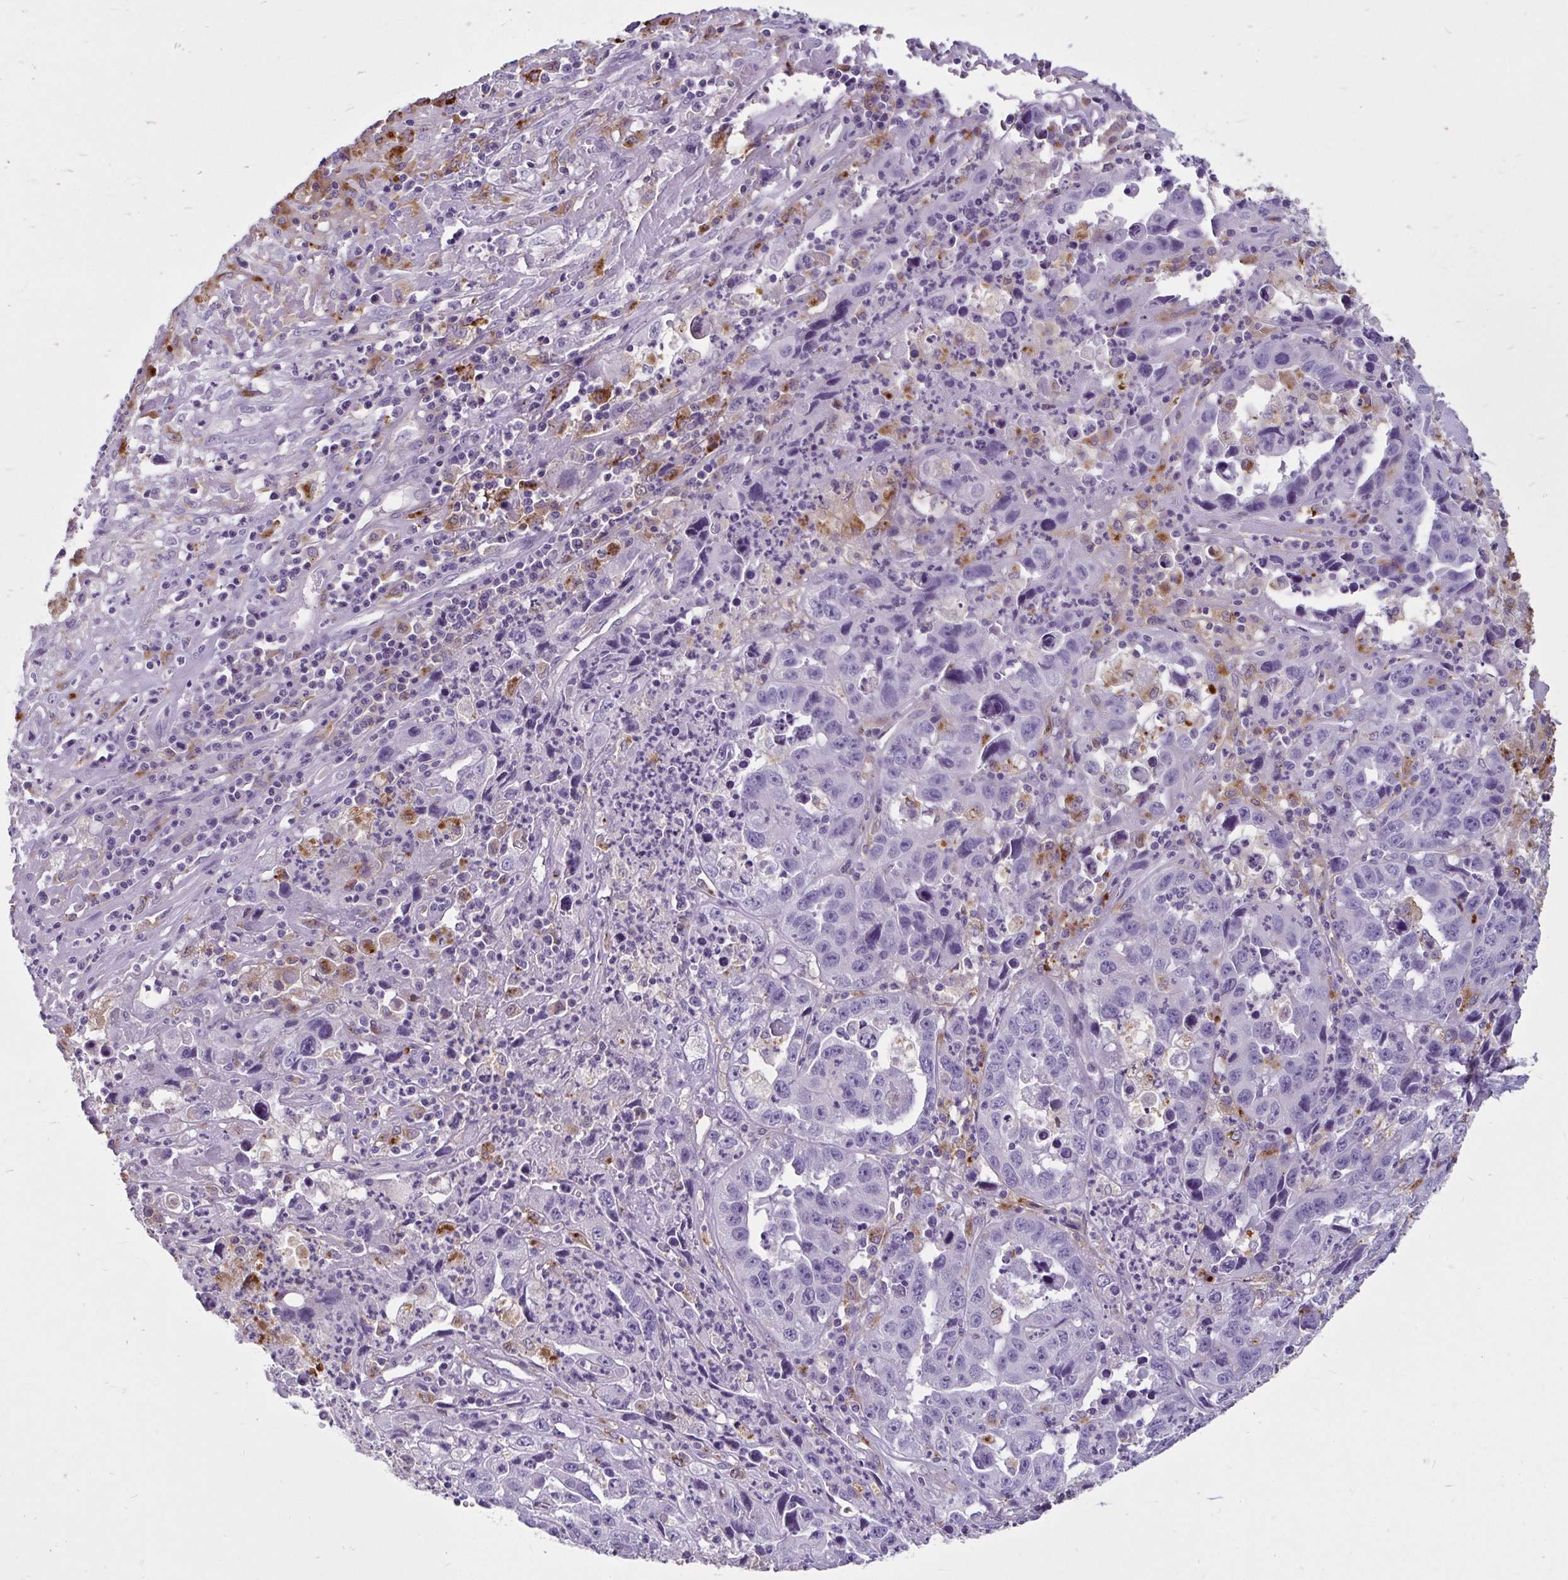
{"staining": {"intensity": "negative", "quantity": "none", "location": "none"}, "tissue": "endometrial cancer", "cell_type": "Tumor cells", "image_type": "cancer", "snomed": [{"axis": "morphology", "description": "Adenocarcinoma, NOS"}, {"axis": "topography", "description": "Uterus"}], "caption": "This is an immunohistochemistry (IHC) photomicrograph of endometrial adenocarcinoma. There is no staining in tumor cells.", "gene": "CTSZ", "patient": {"sex": "female", "age": 62}}